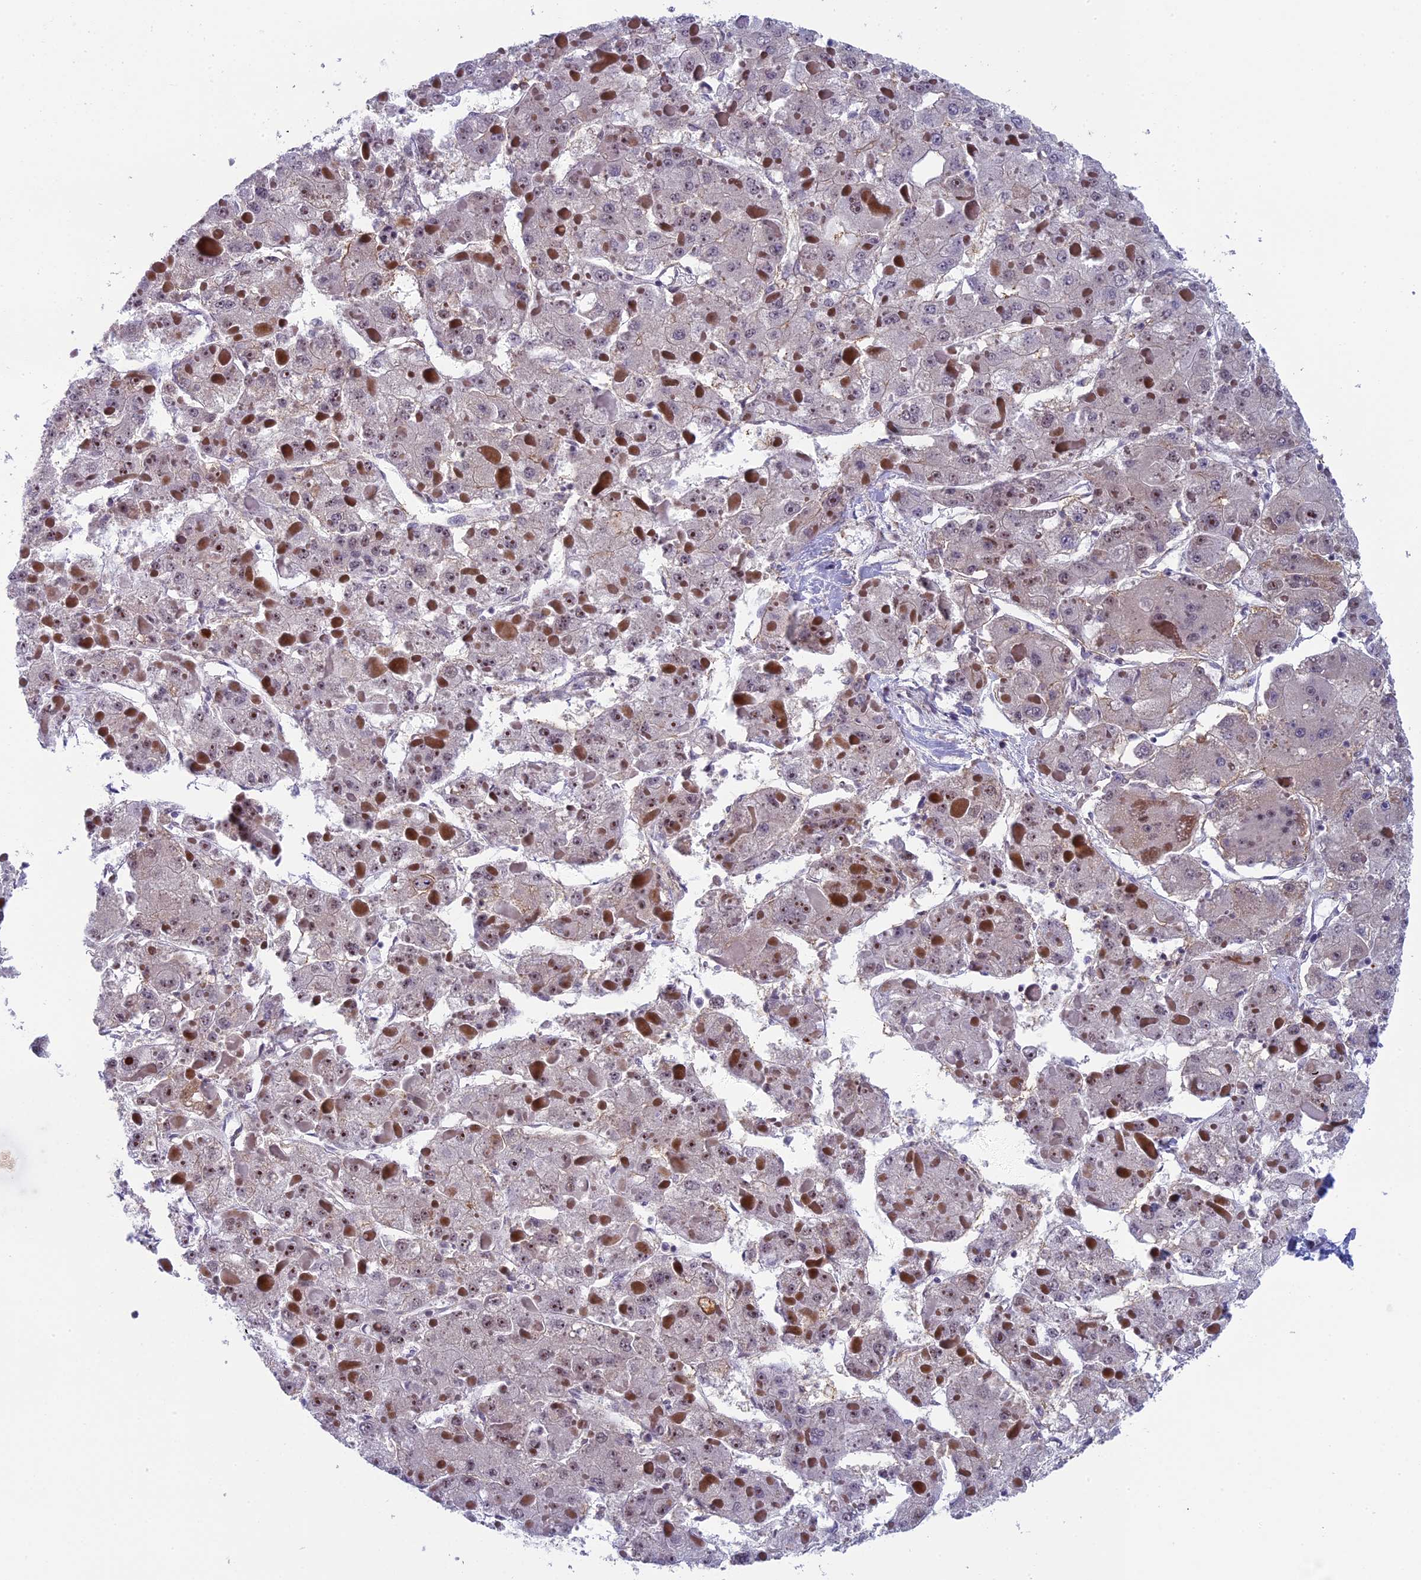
{"staining": {"intensity": "moderate", "quantity": "<25%", "location": "nuclear"}, "tissue": "liver cancer", "cell_type": "Tumor cells", "image_type": "cancer", "snomed": [{"axis": "morphology", "description": "Carcinoma, Hepatocellular, NOS"}, {"axis": "topography", "description": "Liver"}], "caption": "This is an image of IHC staining of liver cancer, which shows moderate positivity in the nuclear of tumor cells.", "gene": "CNEP1R1", "patient": {"sex": "female", "age": 73}}